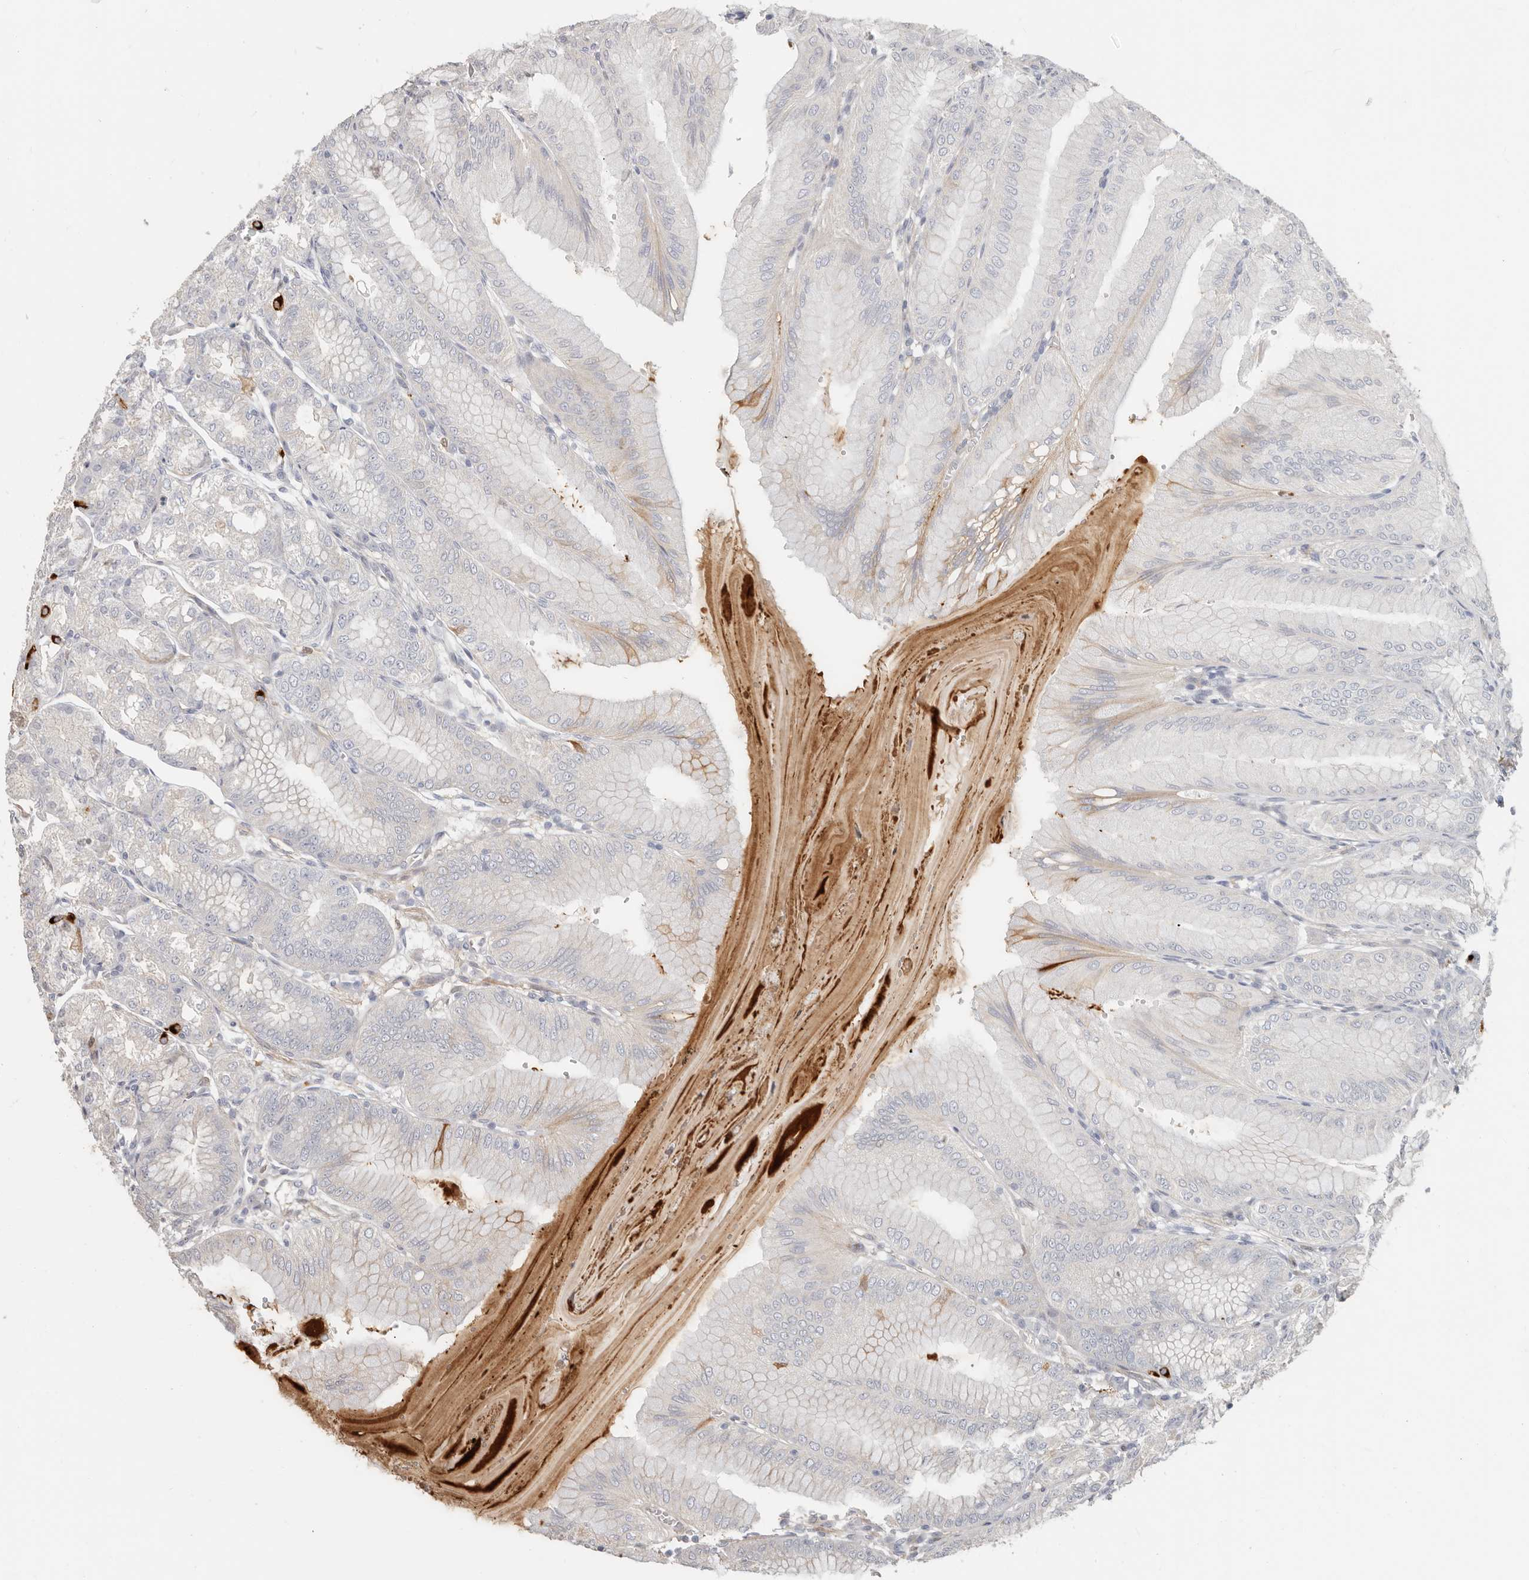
{"staining": {"intensity": "moderate", "quantity": "<25%", "location": "cytoplasmic/membranous"}, "tissue": "stomach", "cell_type": "Glandular cells", "image_type": "normal", "snomed": [{"axis": "morphology", "description": "Normal tissue, NOS"}, {"axis": "topography", "description": "Stomach, lower"}], "caption": "Immunohistochemistry staining of benign stomach, which exhibits low levels of moderate cytoplasmic/membranous staining in approximately <25% of glandular cells indicating moderate cytoplasmic/membranous protein staining. The staining was performed using DAB (3,3'-diaminobenzidine) (brown) for protein detection and nuclei were counterstained in hematoxylin (blue).", "gene": "MTFR2", "patient": {"sex": "male", "age": 71}}